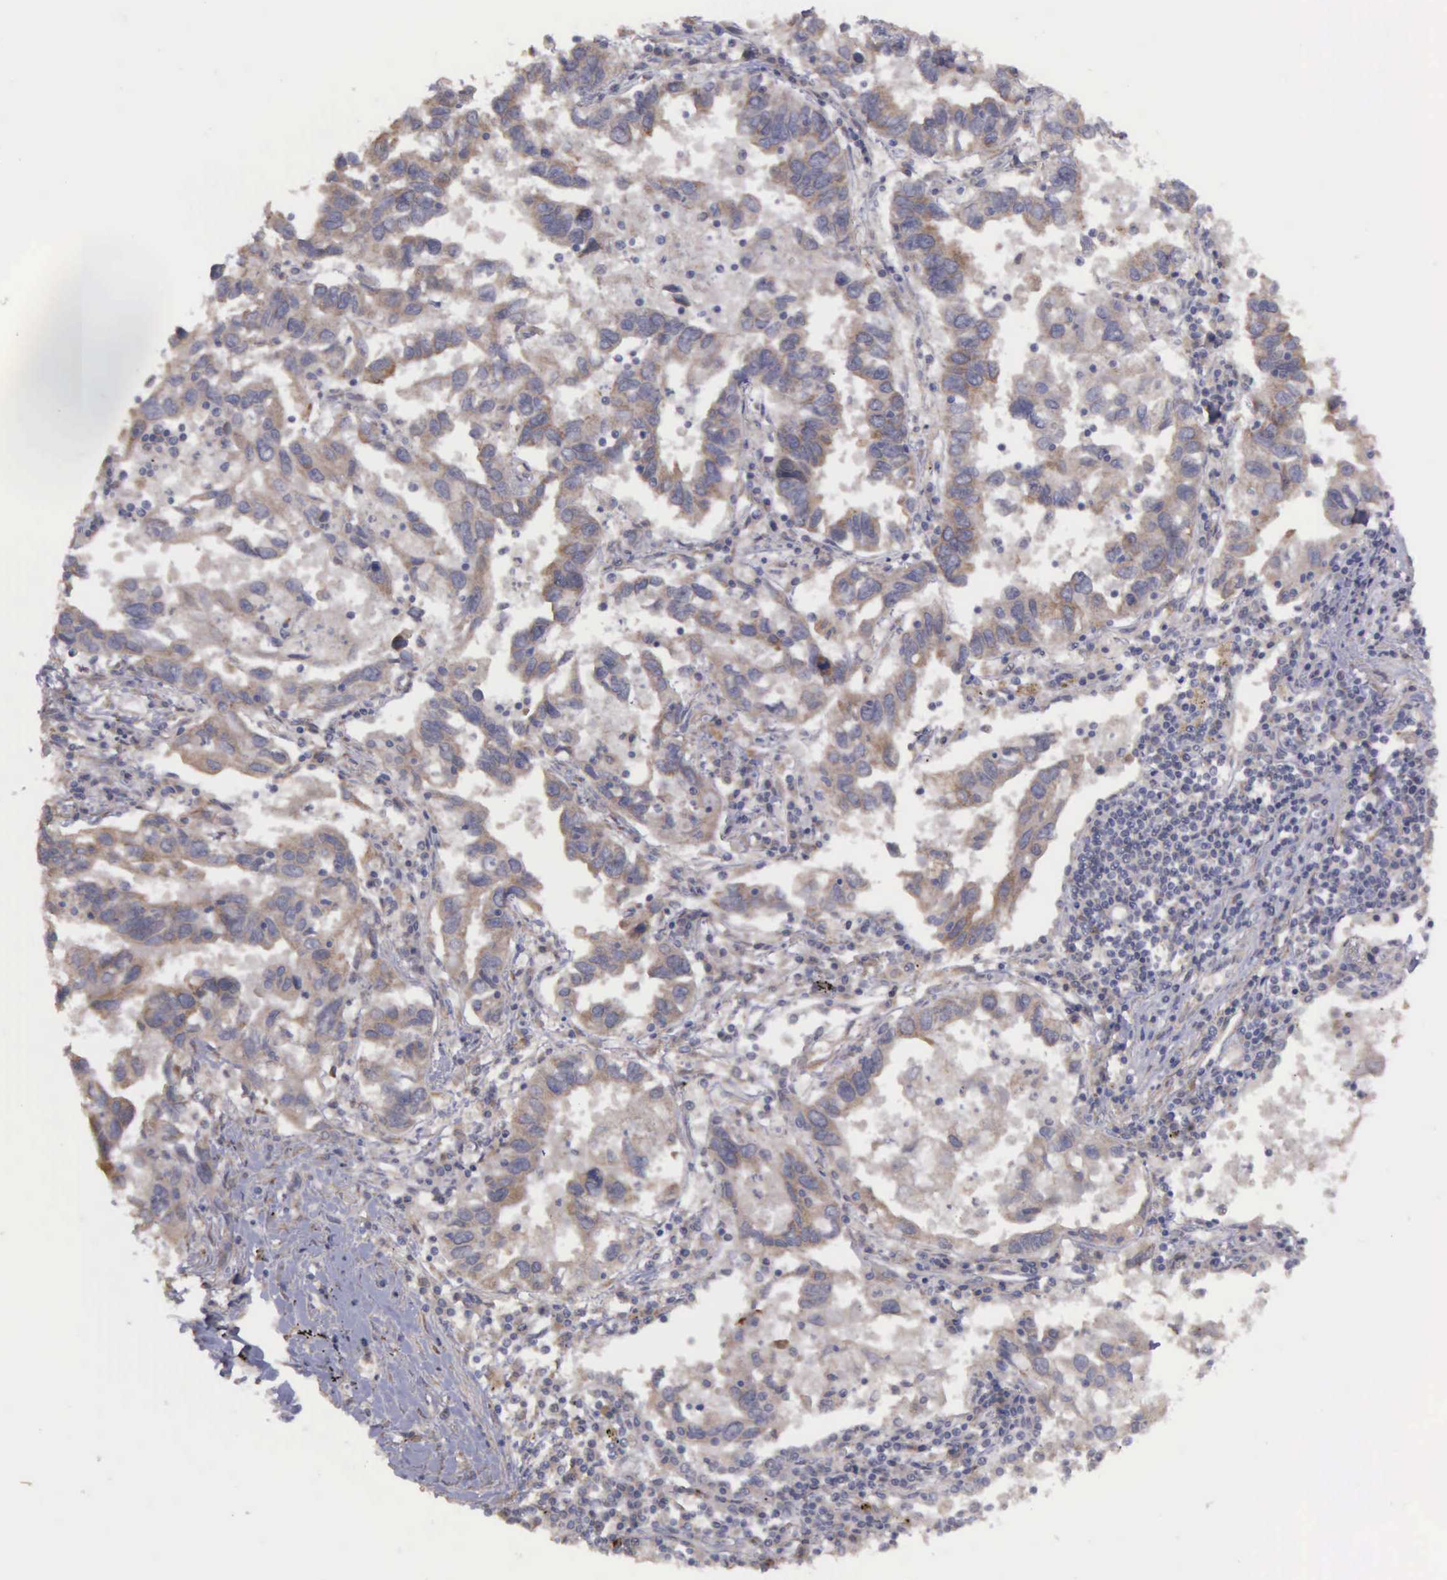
{"staining": {"intensity": "weak", "quantity": ">75%", "location": "cytoplasmic/membranous"}, "tissue": "lung cancer", "cell_type": "Tumor cells", "image_type": "cancer", "snomed": [{"axis": "morphology", "description": "Adenocarcinoma, NOS"}, {"axis": "topography", "description": "Lung"}], "caption": "The histopathology image displays staining of lung cancer, revealing weak cytoplasmic/membranous protein expression (brown color) within tumor cells.", "gene": "RTL10", "patient": {"sex": "male", "age": 48}}